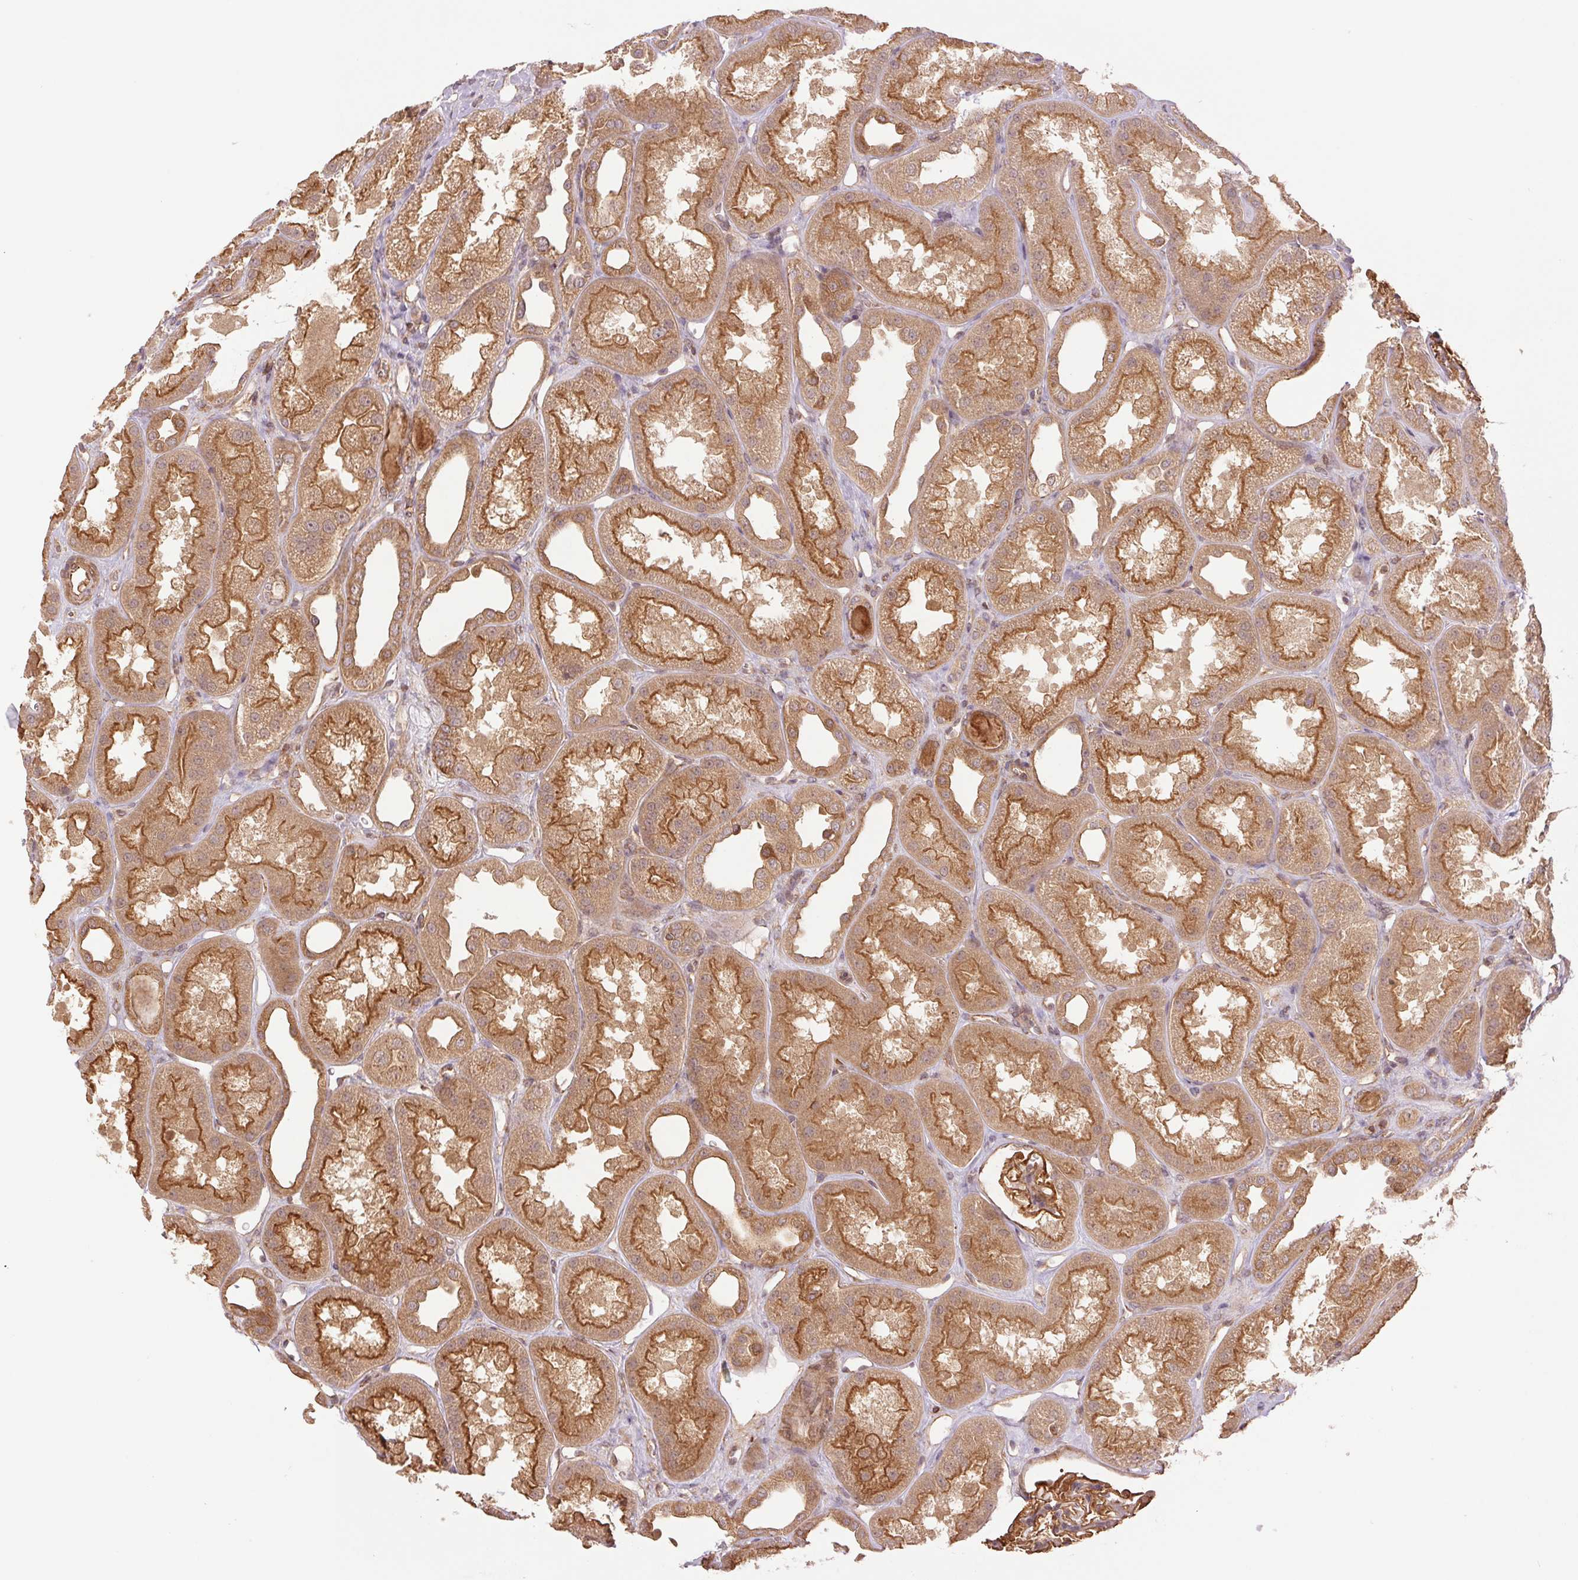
{"staining": {"intensity": "strong", "quantity": ">75%", "location": "cytoplasmic/membranous"}, "tissue": "kidney", "cell_type": "Cells in glomeruli", "image_type": "normal", "snomed": [{"axis": "morphology", "description": "Normal tissue, NOS"}, {"axis": "topography", "description": "Kidney"}], "caption": "An image of kidney stained for a protein demonstrates strong cytoplasmic/membranous brown staining in cells in glomeruli. (IHC, brightfield microscopy, high magnification).", "gene": "STARD7", "patient": {"sex": "male", "age": 61}}